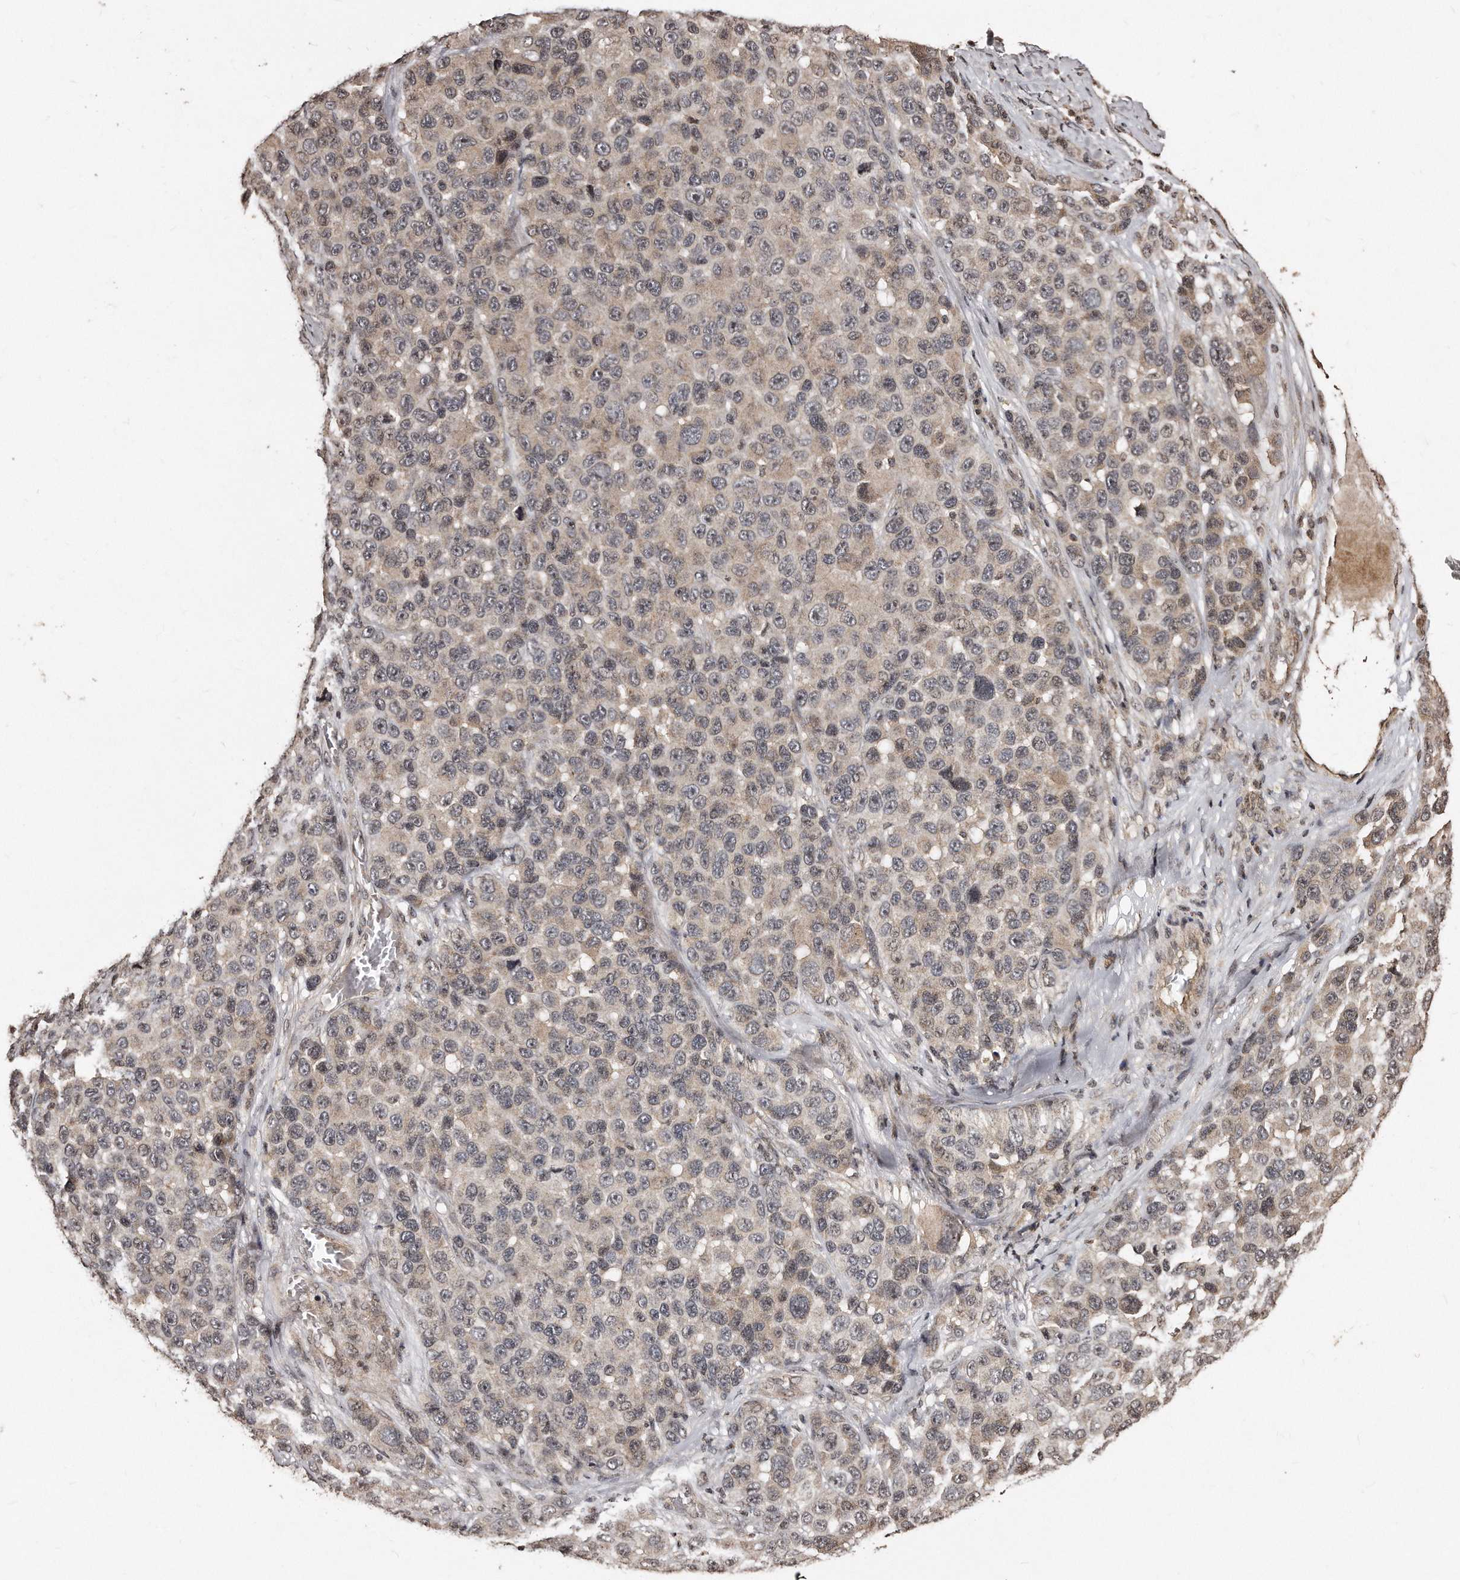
{"staining": {"intensity": "weak", "quantity": "<25%", "location": "cytoplasmic/membranous"}, "tissue": "melanoma", "cell_type": "Tumor cells", "image_type": "cancer", "snomed": [{"axis": "morphology", "description": "Malignant melanoma, NOS"}, {"axis": "topography", "description": "Skin"}], "caption": "Melanoma was stained to show a protein in brown. There is no significant expression in tumor cells.", "gene": "TSHR", "patient": {"sex": "male", "age": 53}}